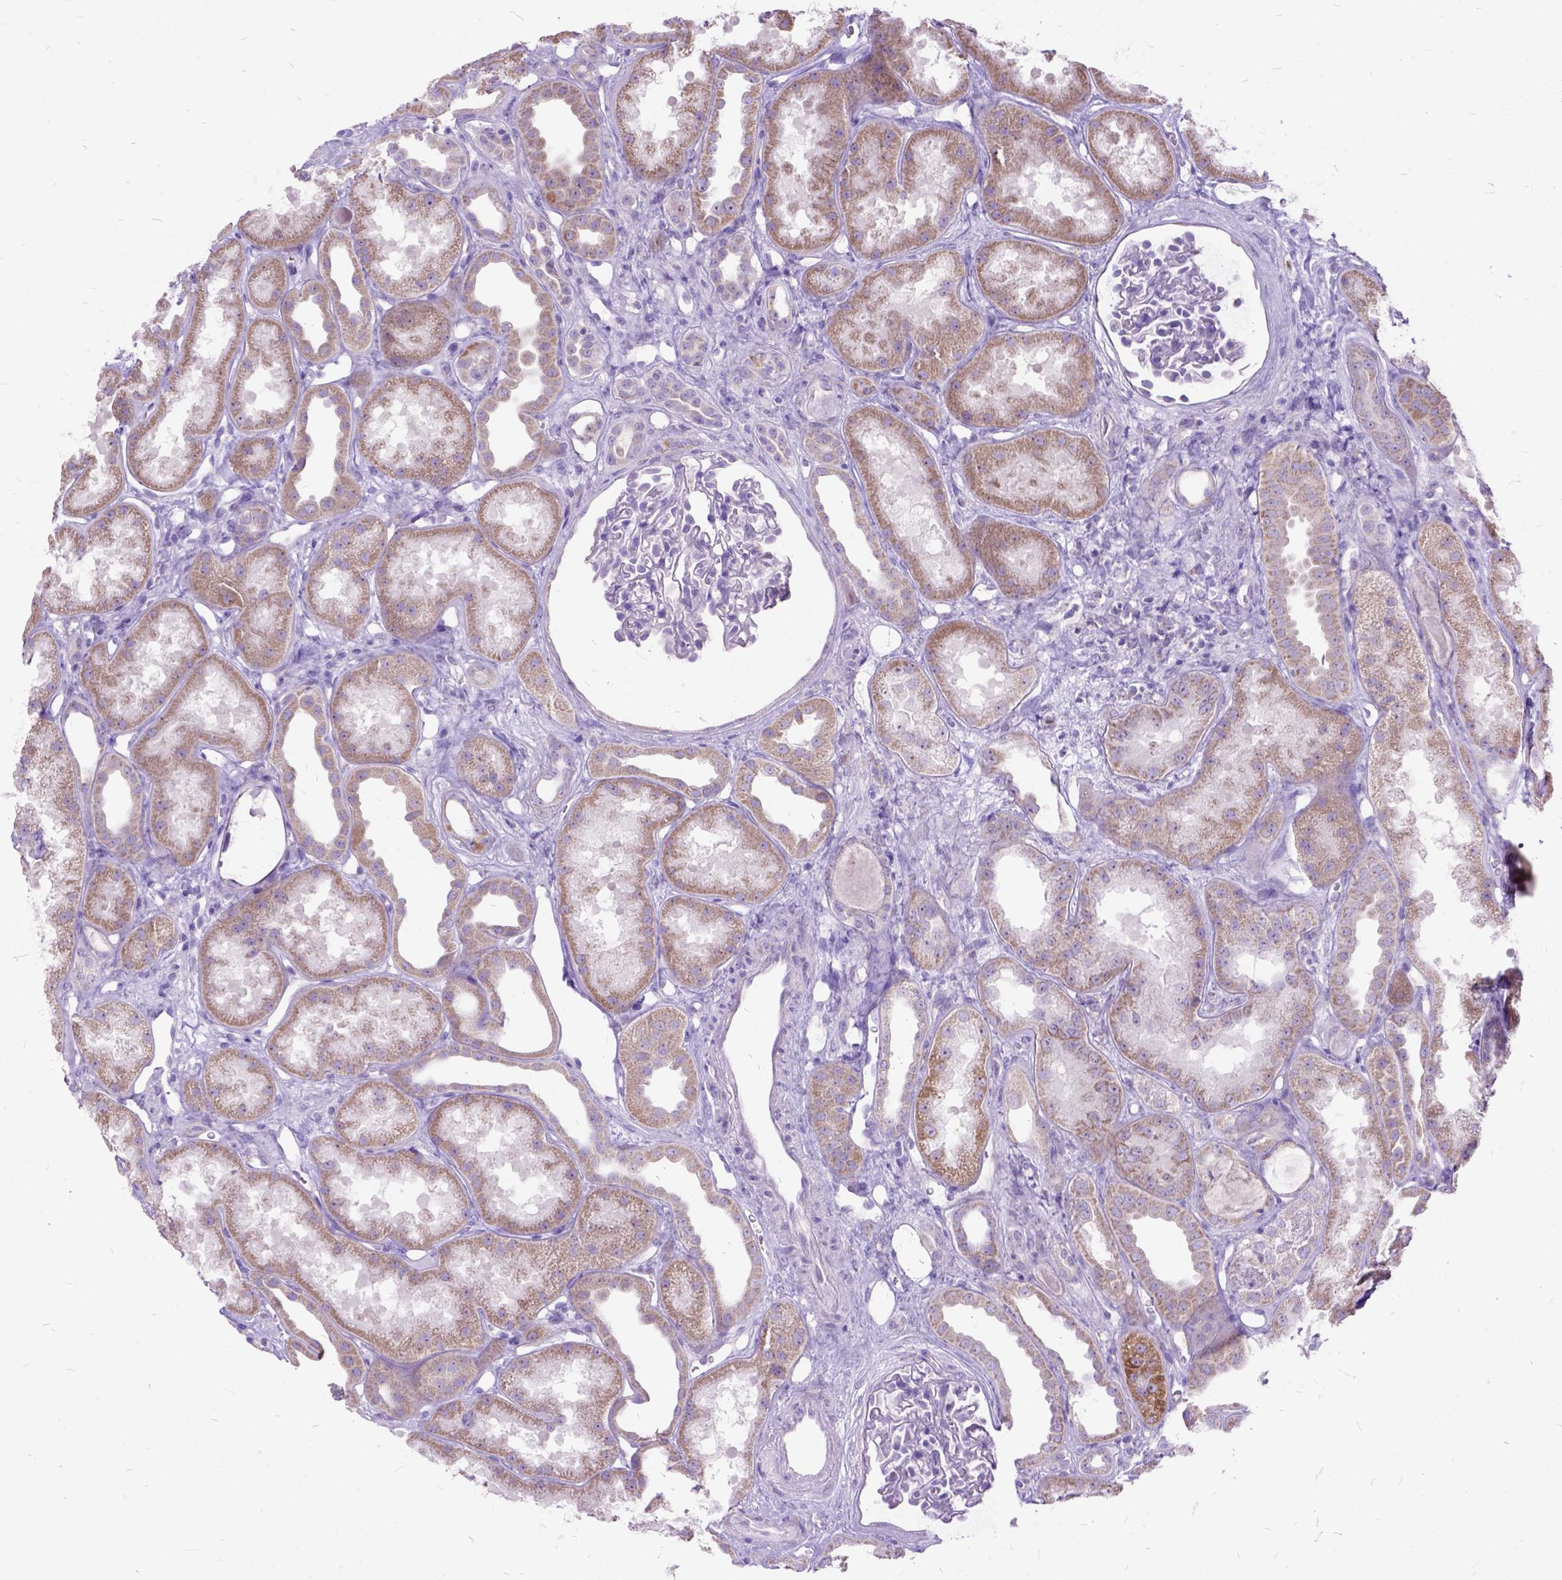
{"staining": {"intensity": "negative", "quantity": "none", "location": "none"}, "tissue": "kidney", "cell_type": "Cells in glomeruli", "image_type": "normal", "snomed": [{"axis": "morphology", "description": "Normal tissue, NOS"}, {"axis": "topography", "description": "Kidney"}], "caption": "Immunohistochemistry micrograph of unremarkable kidney: kidney stained with DAB (3,3'-diaminobenzidine) exhibits no significant protein positivity in cells in glomeruli.", "gene": "CTAG2", "patient": {"sex": "male", "age": 61}}